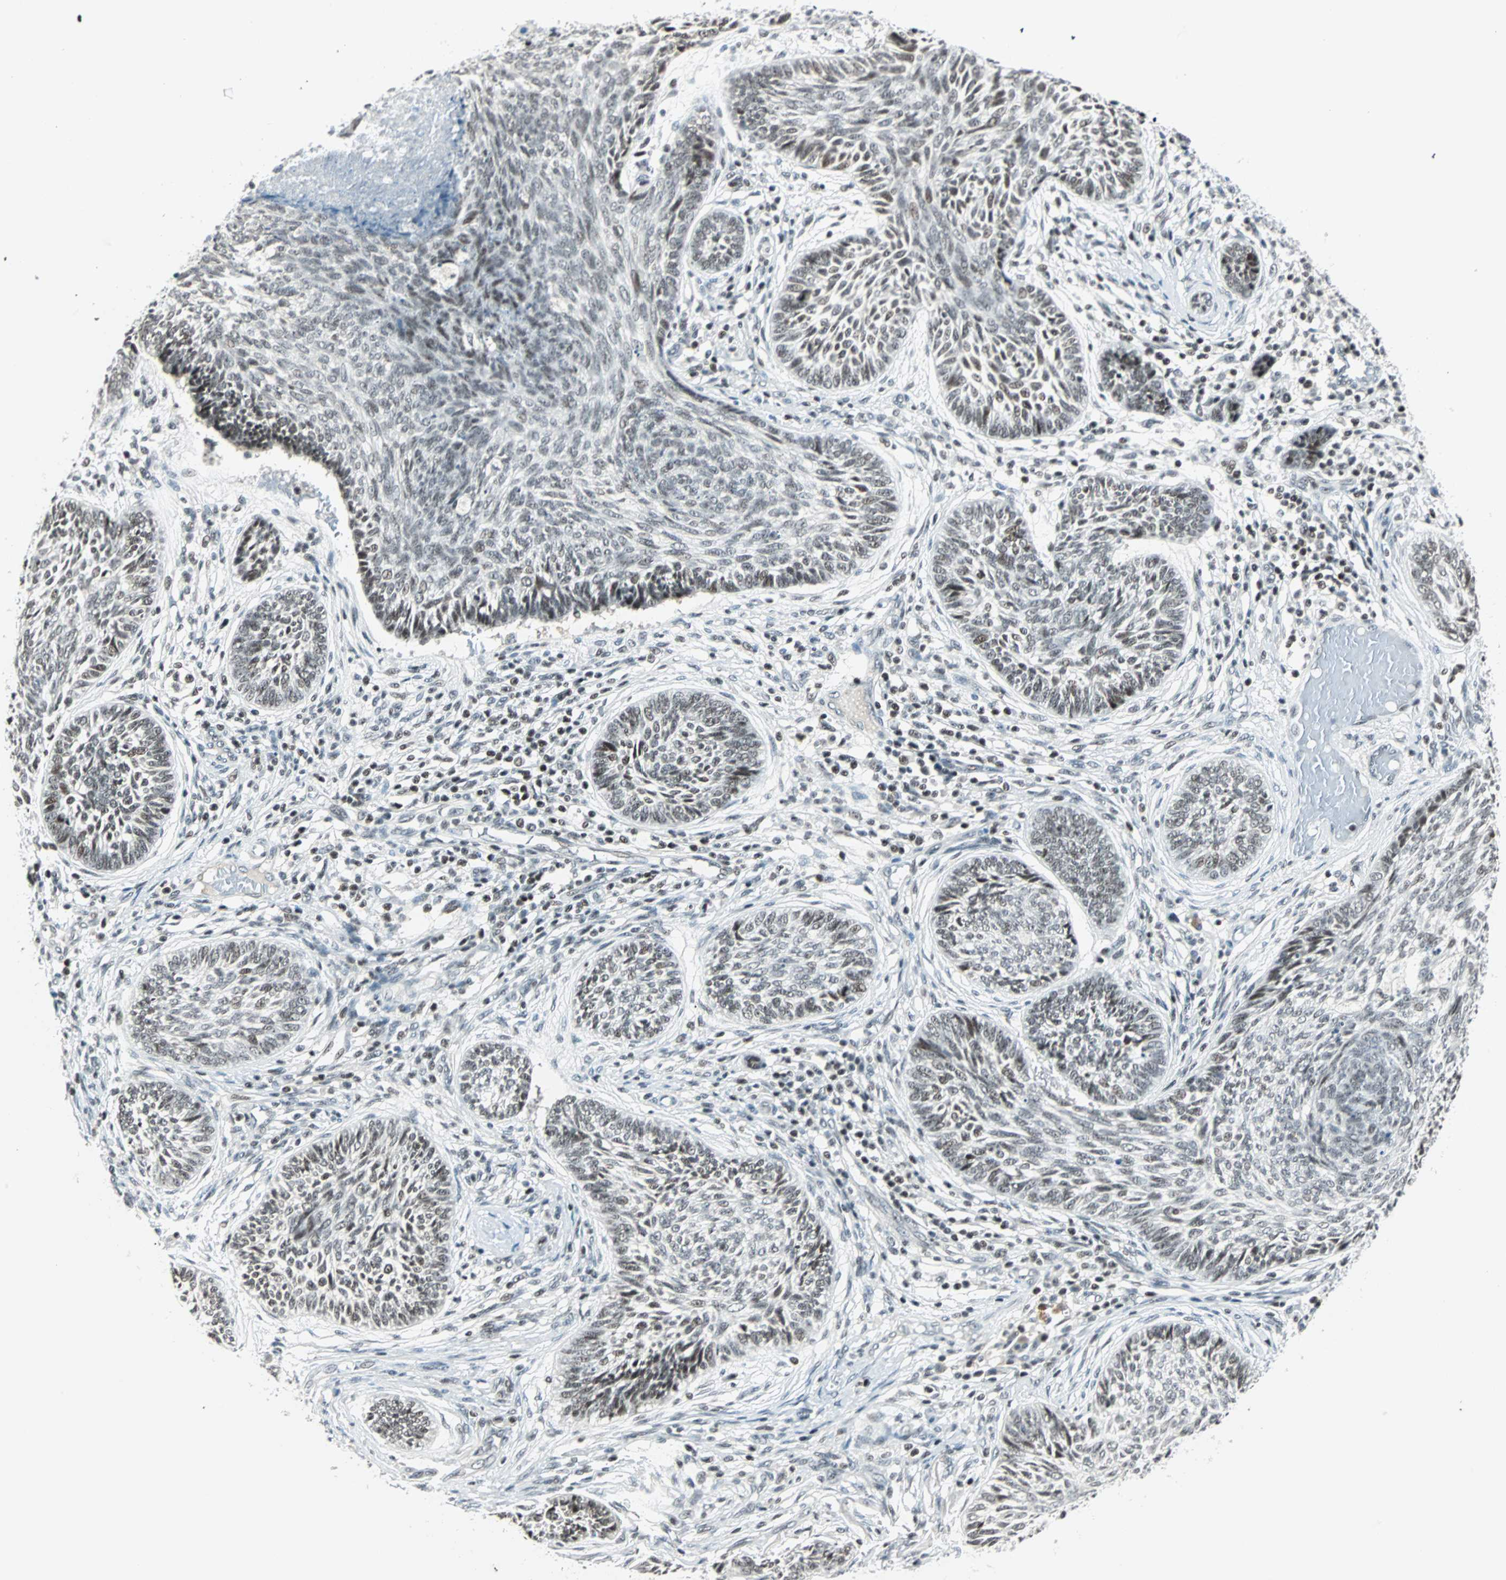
{"staining": {"intensity": "moderate", "quantity": "25%-75%", "location": "nuclear"}, "tissue": "skin cancer", "cell_type": "Tumor cells", "image_type": "cancer", "snomed": [{"axis": "morphology", "description": "Papilloma, NOS"}, {"axis": "morphology", "description": "Basal cell carcinoma"}, {"axis": "topography", "description": "Skin"}], "caption": "Brown immunohistochemical staining in human skin papilloma displays moderate nuclear expression in about 25%-75% of tumor cells. (DAB IHC with brightfield microscopy, high magnification).", "gene": "SIN3A", "patient": {"sex": "male", "age": 87}}